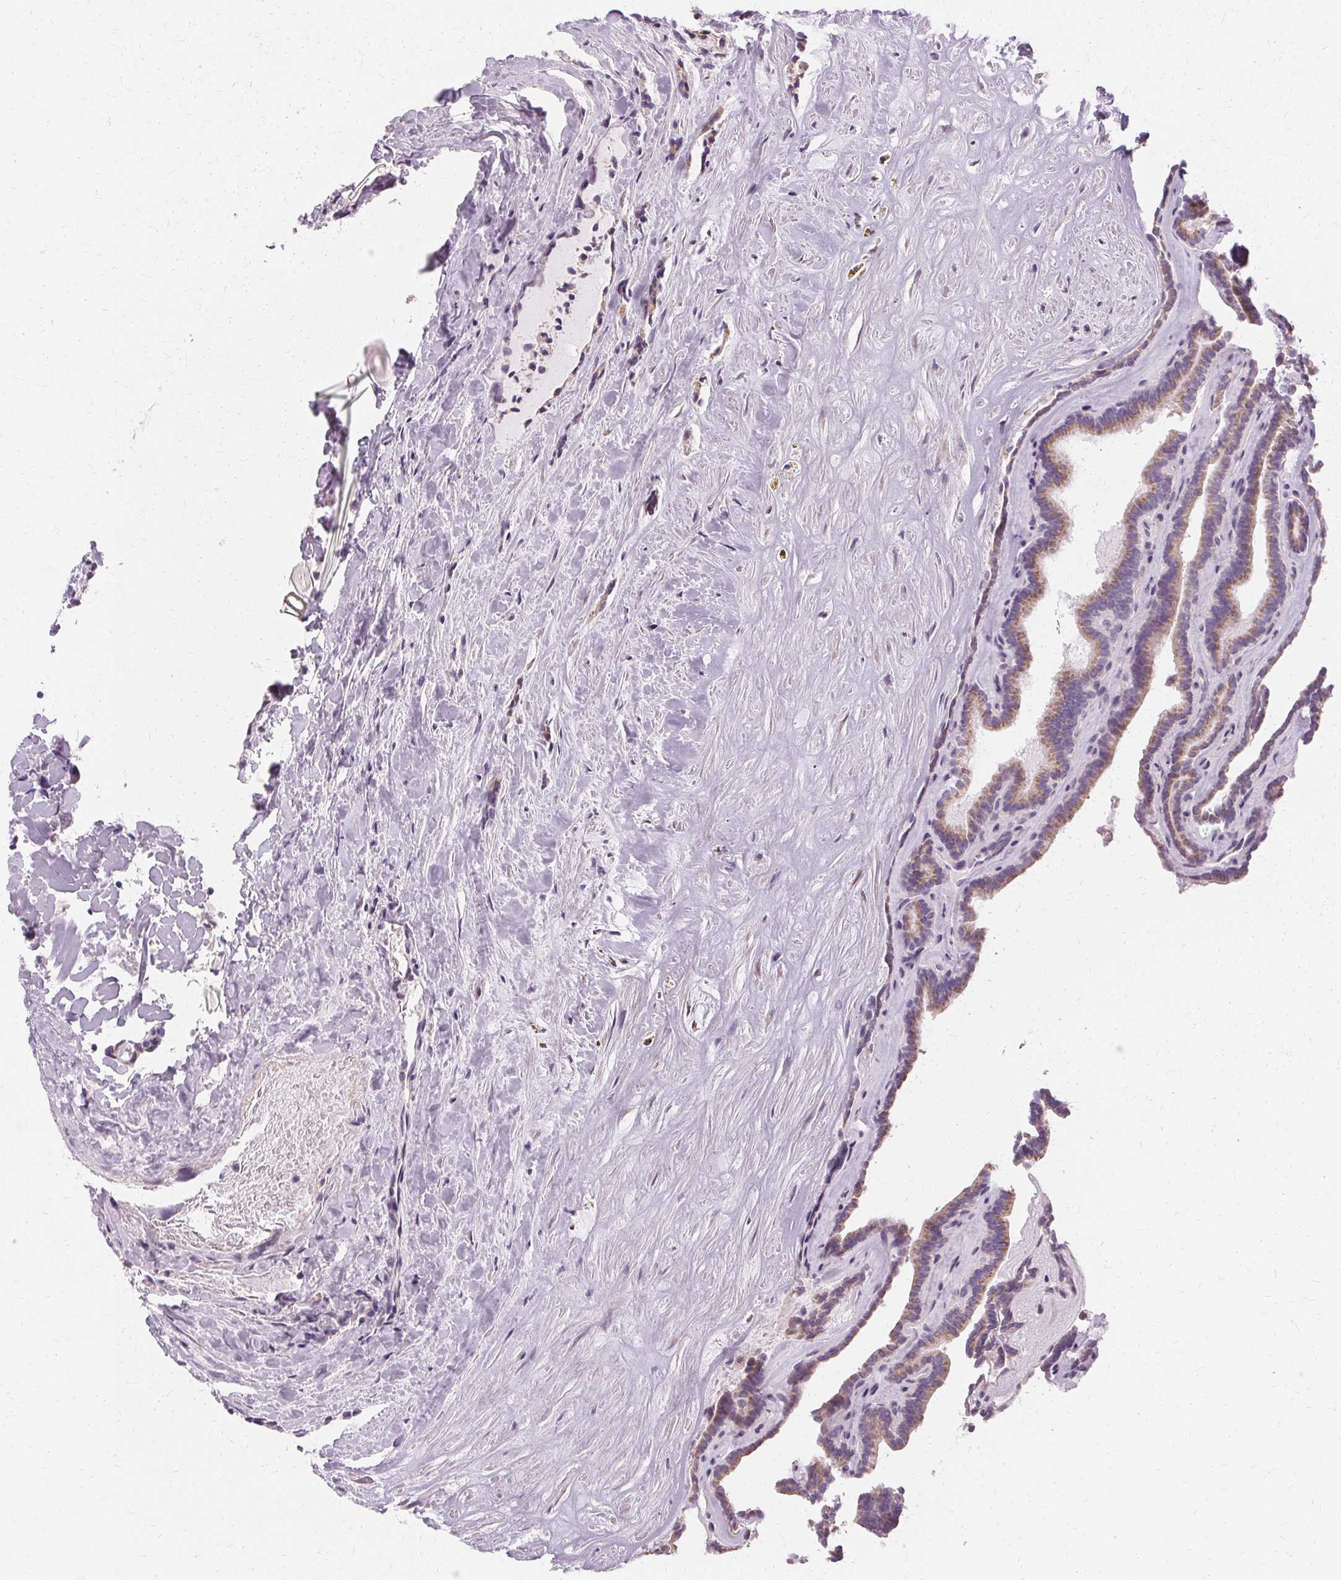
{"staining": {"intensity": "weak", "quantity": ">75%", "location": "cytoplasmic/membranous"}, "tissue": "thyroid cancer", "cell_type": "Tumor cells", "image_type": "cancer", "snomed": [{"axis": "morphology", "description": "Papillary adenocarcinoma, NOS"}, {"axis": "topography", "description": "Thyroid gland"}], "caption": "Immunohistochemistry (IHC) micrograph of neoplastic tissue: thyroid papillary adenocarcinoma stained using IHC demonstrates low levels of weak protein expression localized specifically in the cytoplasmic/membranous of tumor cells, appearing as a cytoplasmic/membranous brown color.", "gene": "FCRL3", "patient": {"sex": "female", "age": 21}}